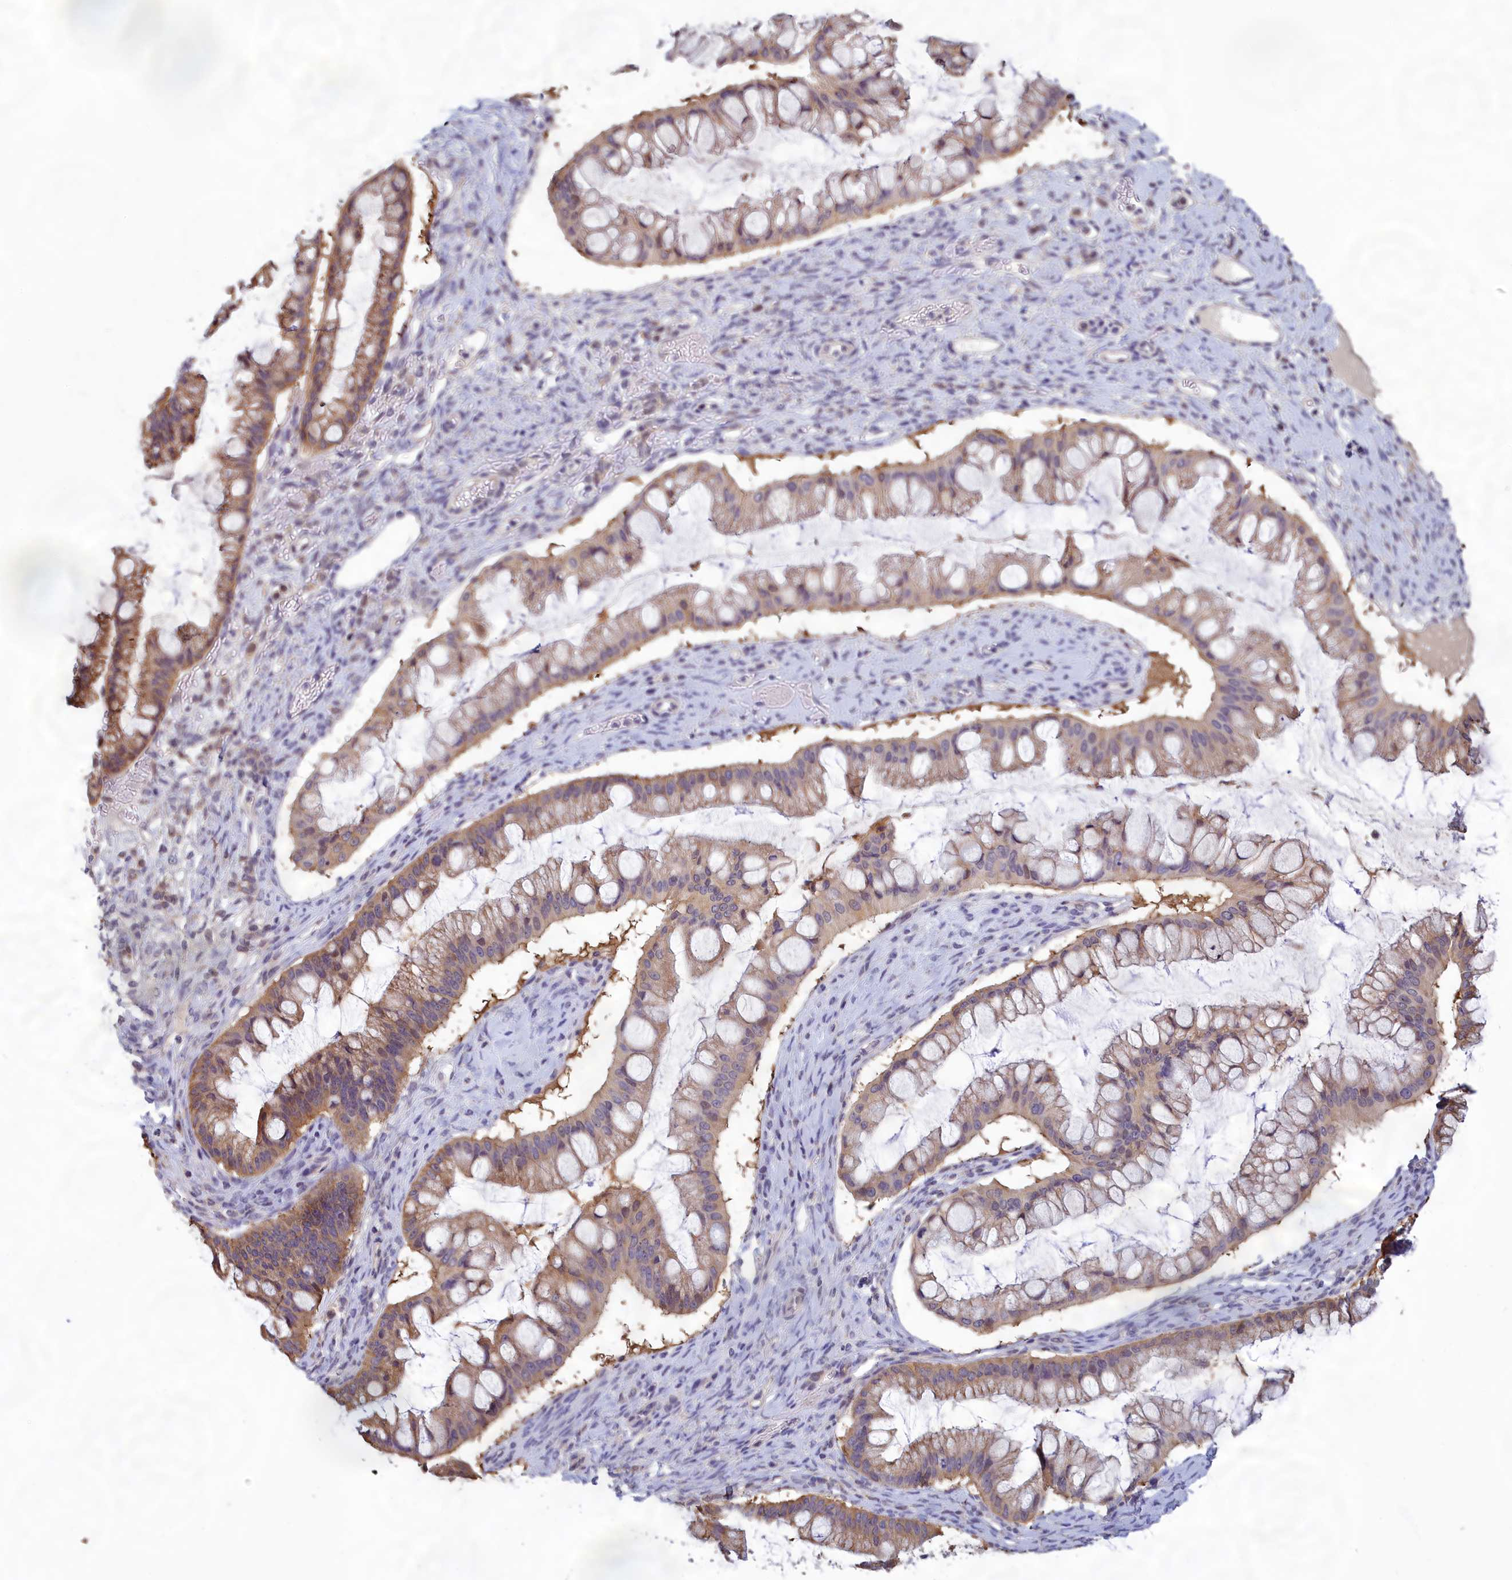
{"staining": {"intensity": "moderate", "quantity": "25%-75%", "location": "cytoplasmic/membranous"}, "tissue": "ovarian cancer", "cell_type": "Tumor cells", "image_type": "cancer", "snomed": [{"axis": "morphology", "description": "Cystadenocarcinoma, mucinous, NOS"}, {"axis": "topography", "description": "Ovary"}], "caption": "Ovarian cancer (mucinous cystadenocarcinoma) was stained to show a protein in brown. There is medium levels of moderate cytoplasmic/membranous positivity in approximately 25%-75% of tumor cells.", "gene": "HECA", "patient": {"sex": "female", "age": 73}}